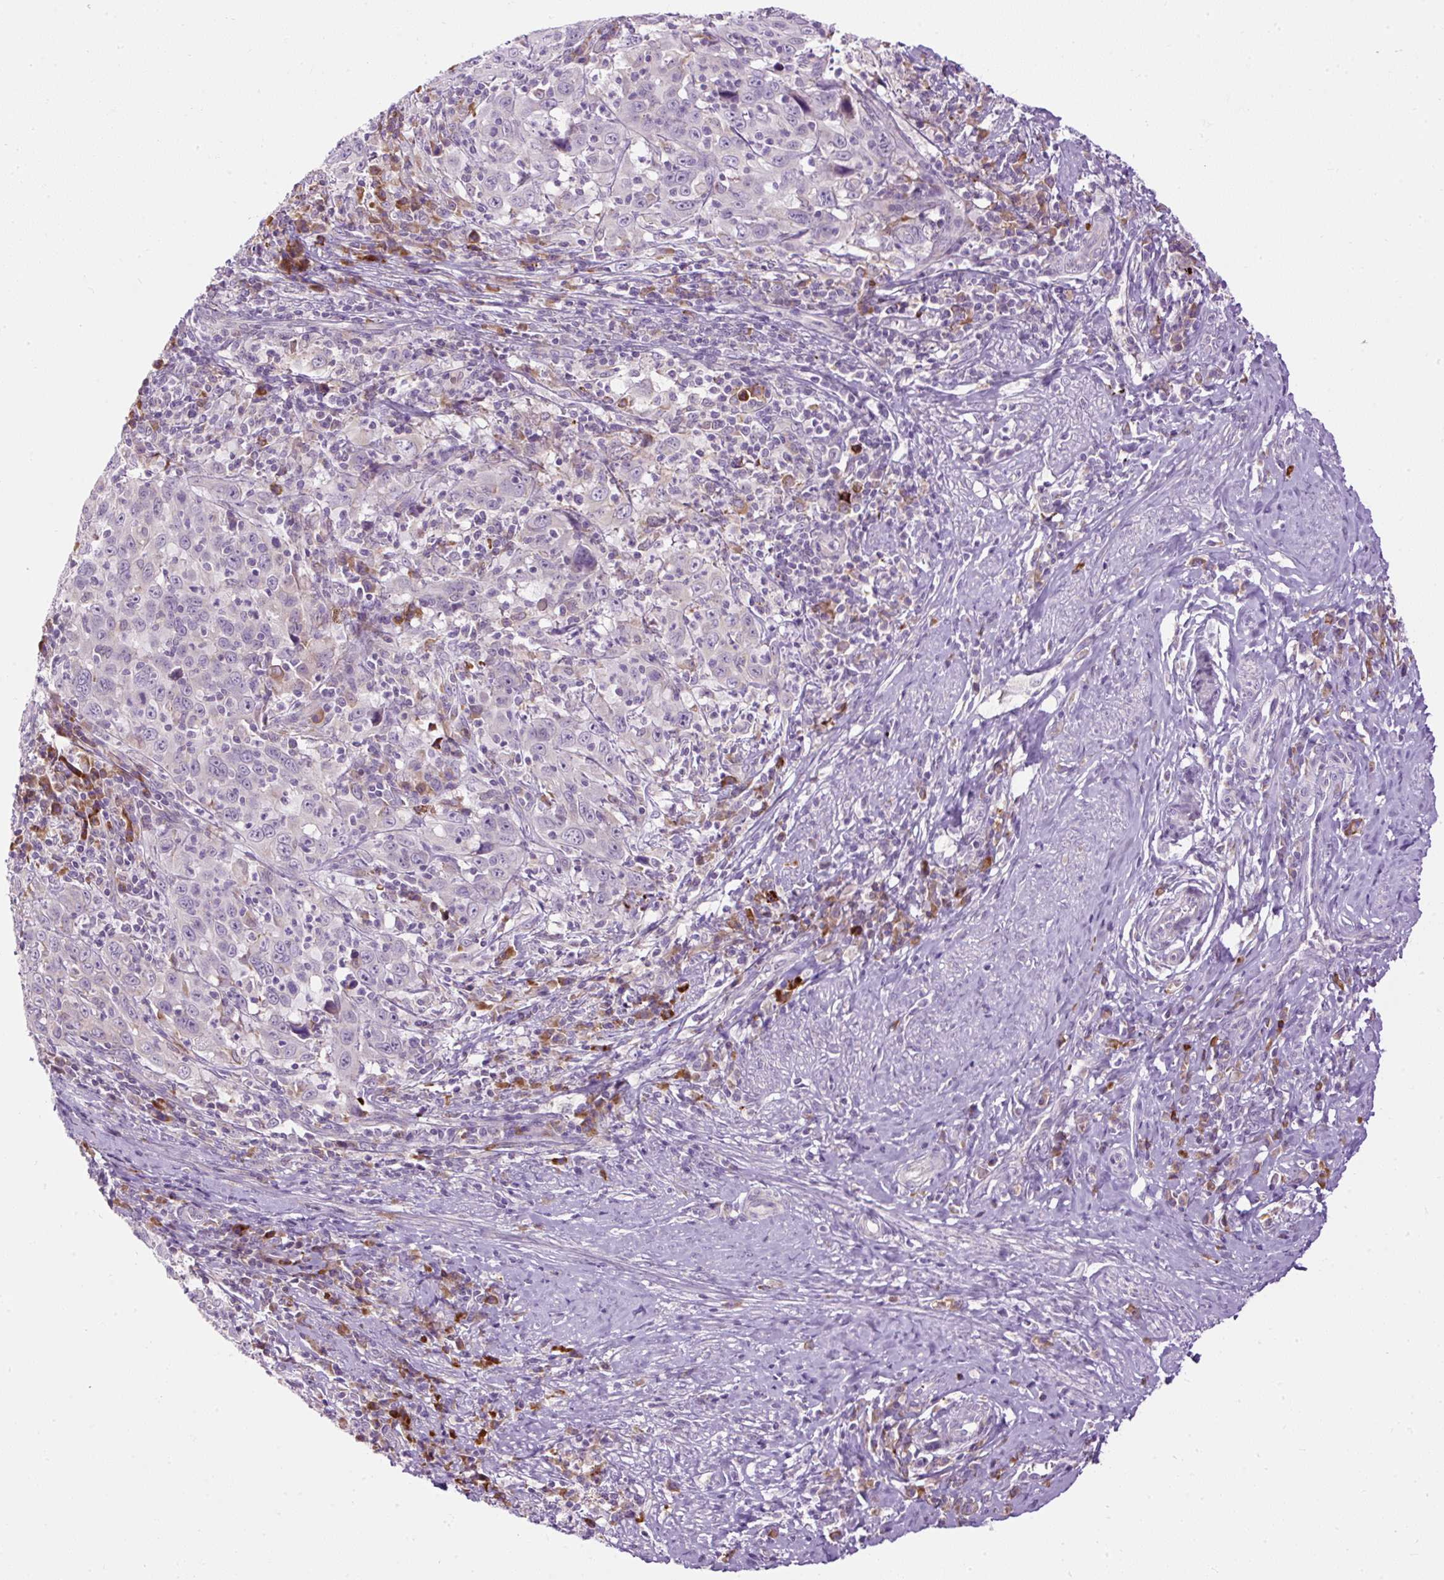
{"staining": {"intensity": "negative", "quantity": "none", "location": "none"}, "tissue": "cervical cancer", "cell_type": "Tumor cells", "image_type": "cancer", "snomed": [{"axis": "morphology", "description": "Squamous cell carcinoma, NOS"}, {"axis": "topography", "description": "Cervix"}], "caption": "This is an immunohistochemistry histopathology image of human cervical cancer (squamous cell carcinoma). There is no positivity in tumor cells.", "gene": "FMC1", "patient": {"sex": "female", "age": 46}}